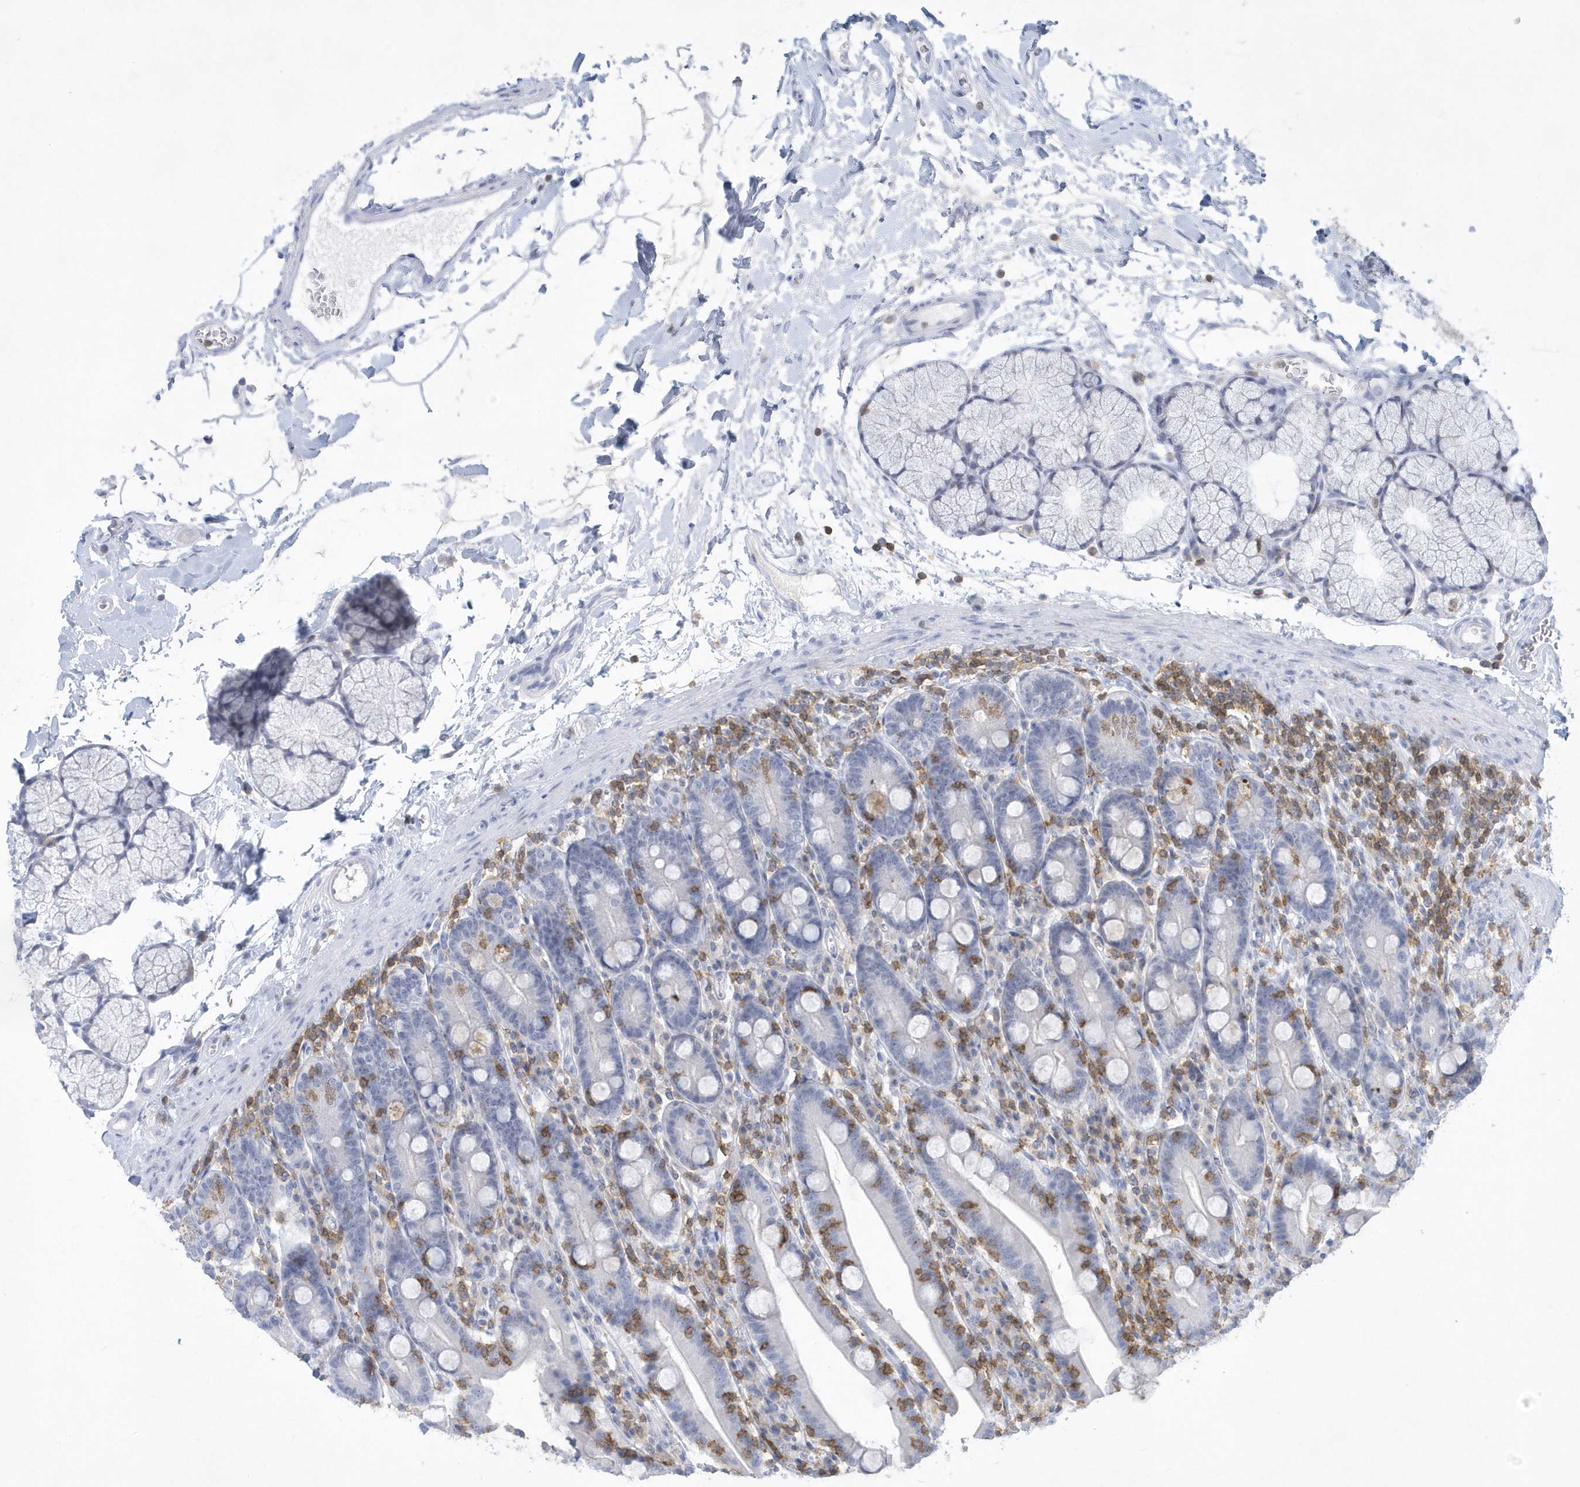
{"staining": {"intensity": "negative", "quantity": "none", "location": "none"}, "tissue": "duodenum", "cell_type": "Glandular cells", "image_type": "normal", "snomed": [{"axis": "morphology", "description": "Normal tissue, NOS"}, {"axis": "topography", "description": "Duodenum"}], "caption": "The immunohistochemistry (IHC) histopathology image has no significant positivity in glandular cells of duodenum.", "gene": "PSD4", "patient": {"sex": "male", "age": 35}}